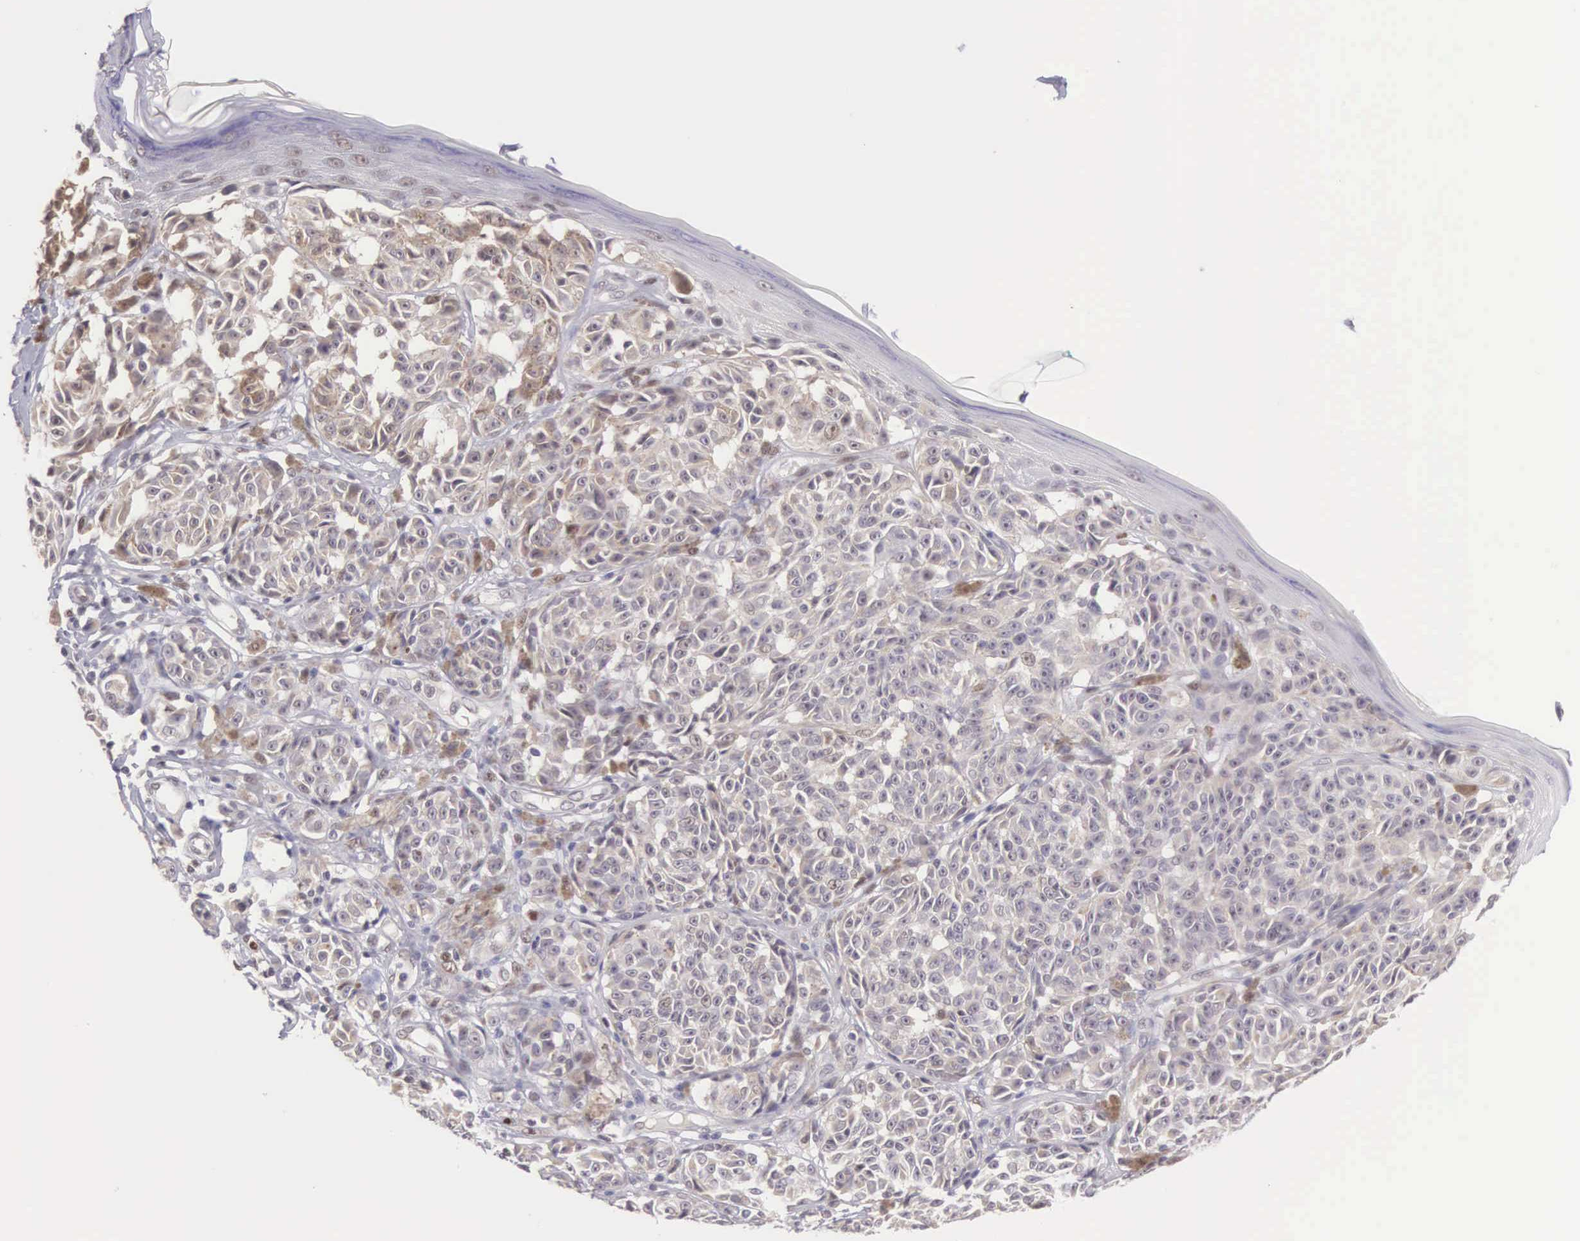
{"staining": {"intensity": "negative", "quantity": "none", "location": "none"}, "tissue": "melanoma", "cell_type": "Tumor cells", "image_type": "cancer", "snomed": [{"axis": "morphology", "description": "Malignant melanoma, NOS"}, {"axis": "topography", "description": "Skin"}], "caption": "The immunohistochemistry micrograph has no significant positivity in tumor cells of malignant melanoma tissue.", "gene": "CCDC117", "patient": {"sex": "male", "age": 49}}